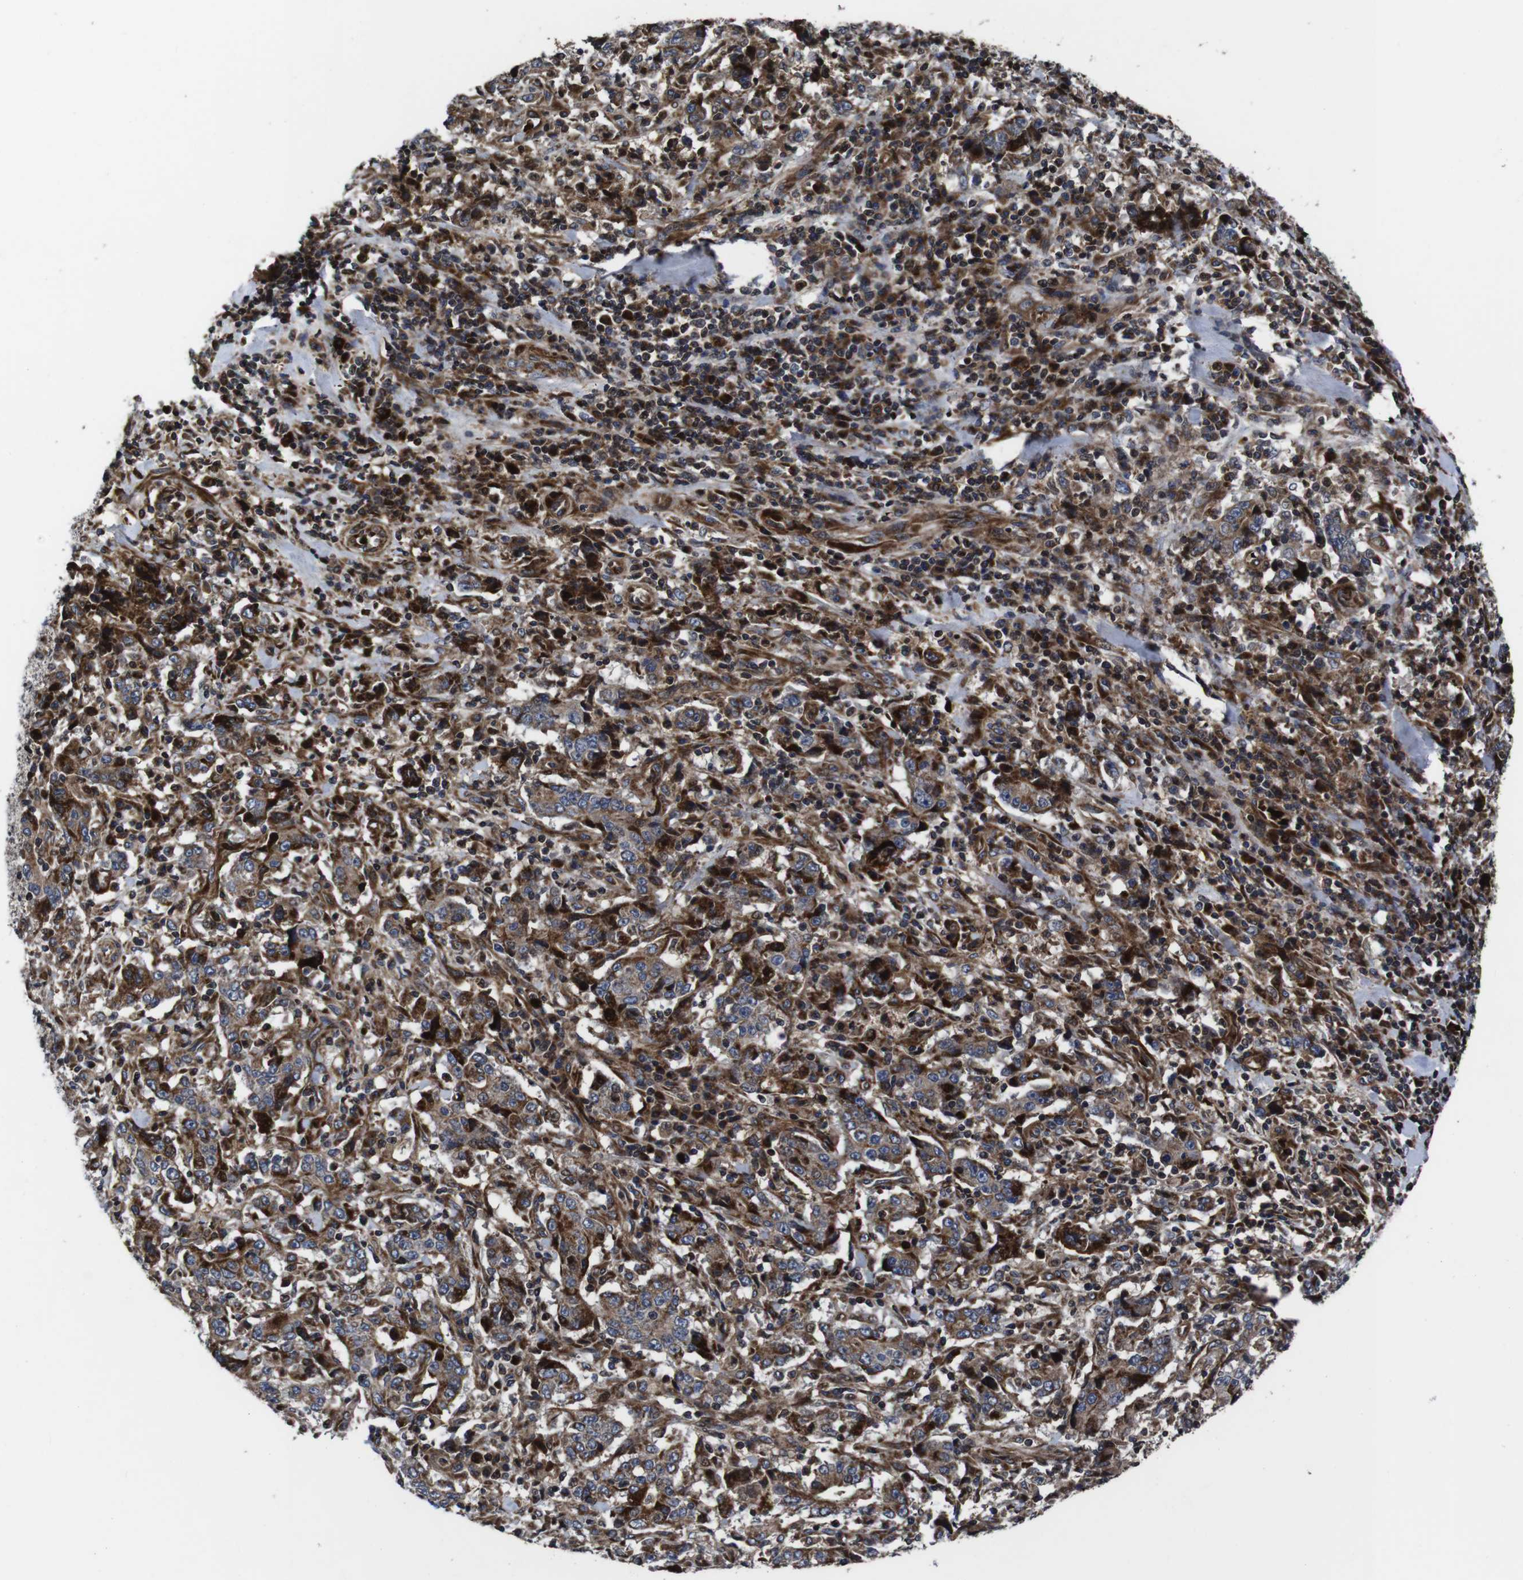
{"staining": {"intensity": "strong", "quantity": ">75%", "location": "cytoplasmic/membranous"}, "tissue": "stomach cancer", "cell_type": "Tumor cells", "image_type": "cancer", "snomed": [{"axis": "morphology", "description": "Normal tissue, NOS"}, {"axis": "morphology", "description": "Adenocarcinoma, NOS"}, {"axis": "topography", "description": "Stomach, upper"}, {"axis": "topography", "description": "Stomach"}], "caption": "This is a photomicrograph of immunohistochemistry (IHC) staining of adenocarcinoma (stomach), which shows strong positivity in the cytoplasmic/membranous of tumor cells.", "gene": "SMYD3", "patient": {"sex": "male", "age": 59}}